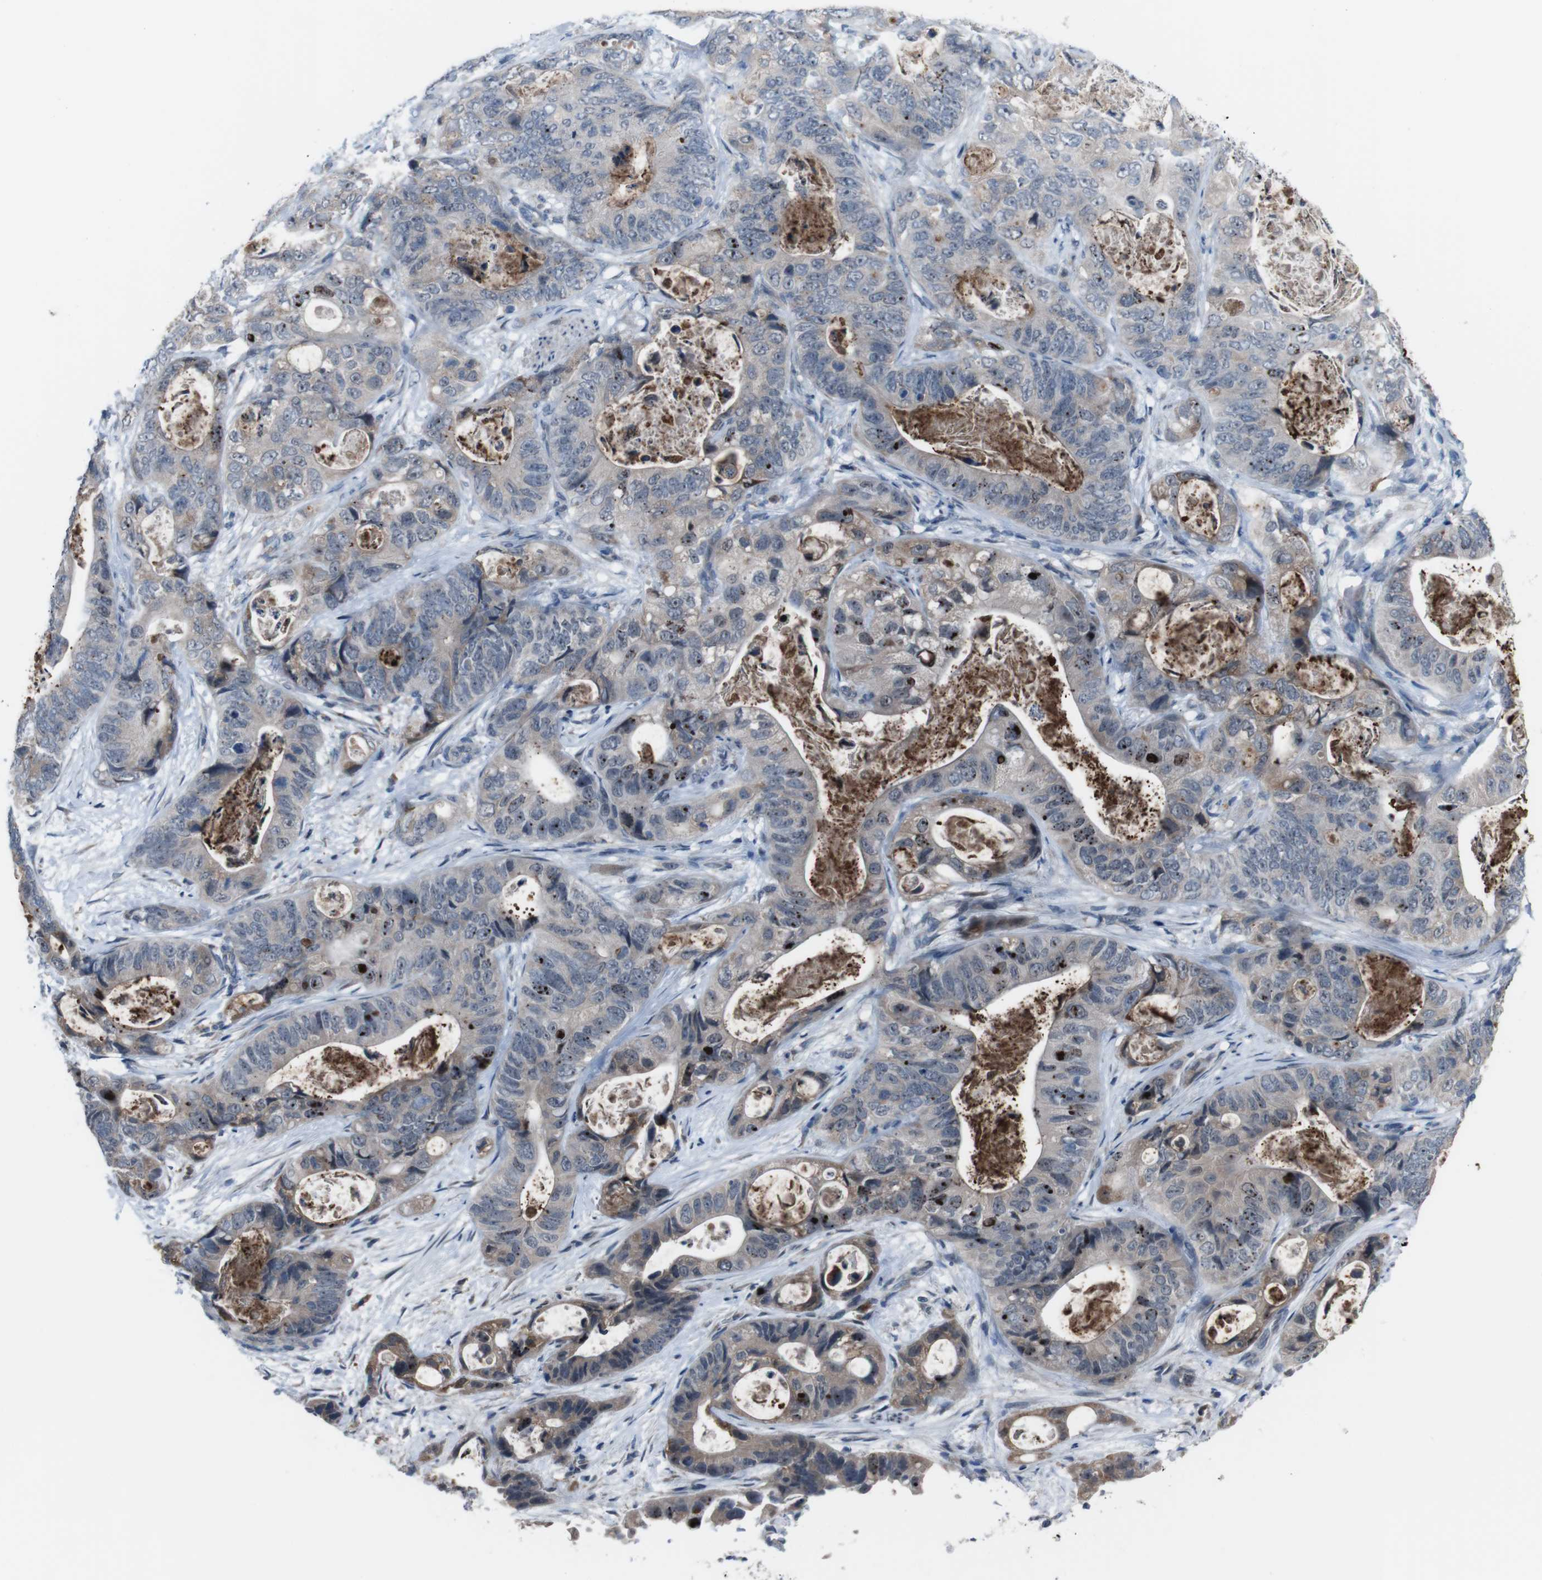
{"staining": {"intensity": "weak", "quantity": "25%-75%", "location": "cytoplasmic/membranous,nuclear"}, "tissue": "stomach cancer", "cell_type": "Tumor cells", "image_type": "cancer", "snomed": [{"axis": "morphology", "description": "Adenocarcinoma, NOS"}, {"axis": "topography", "description": "Stomach"}], "caption": "Stomach adenocarcinoma stained with a brown dye reveals weak cytoplasmic/membranous and nuclear positive staining in approximately 25%-75% of tumor cells.", "gene": "CDH22", "patient": {"sex": "female", "age": 89}}